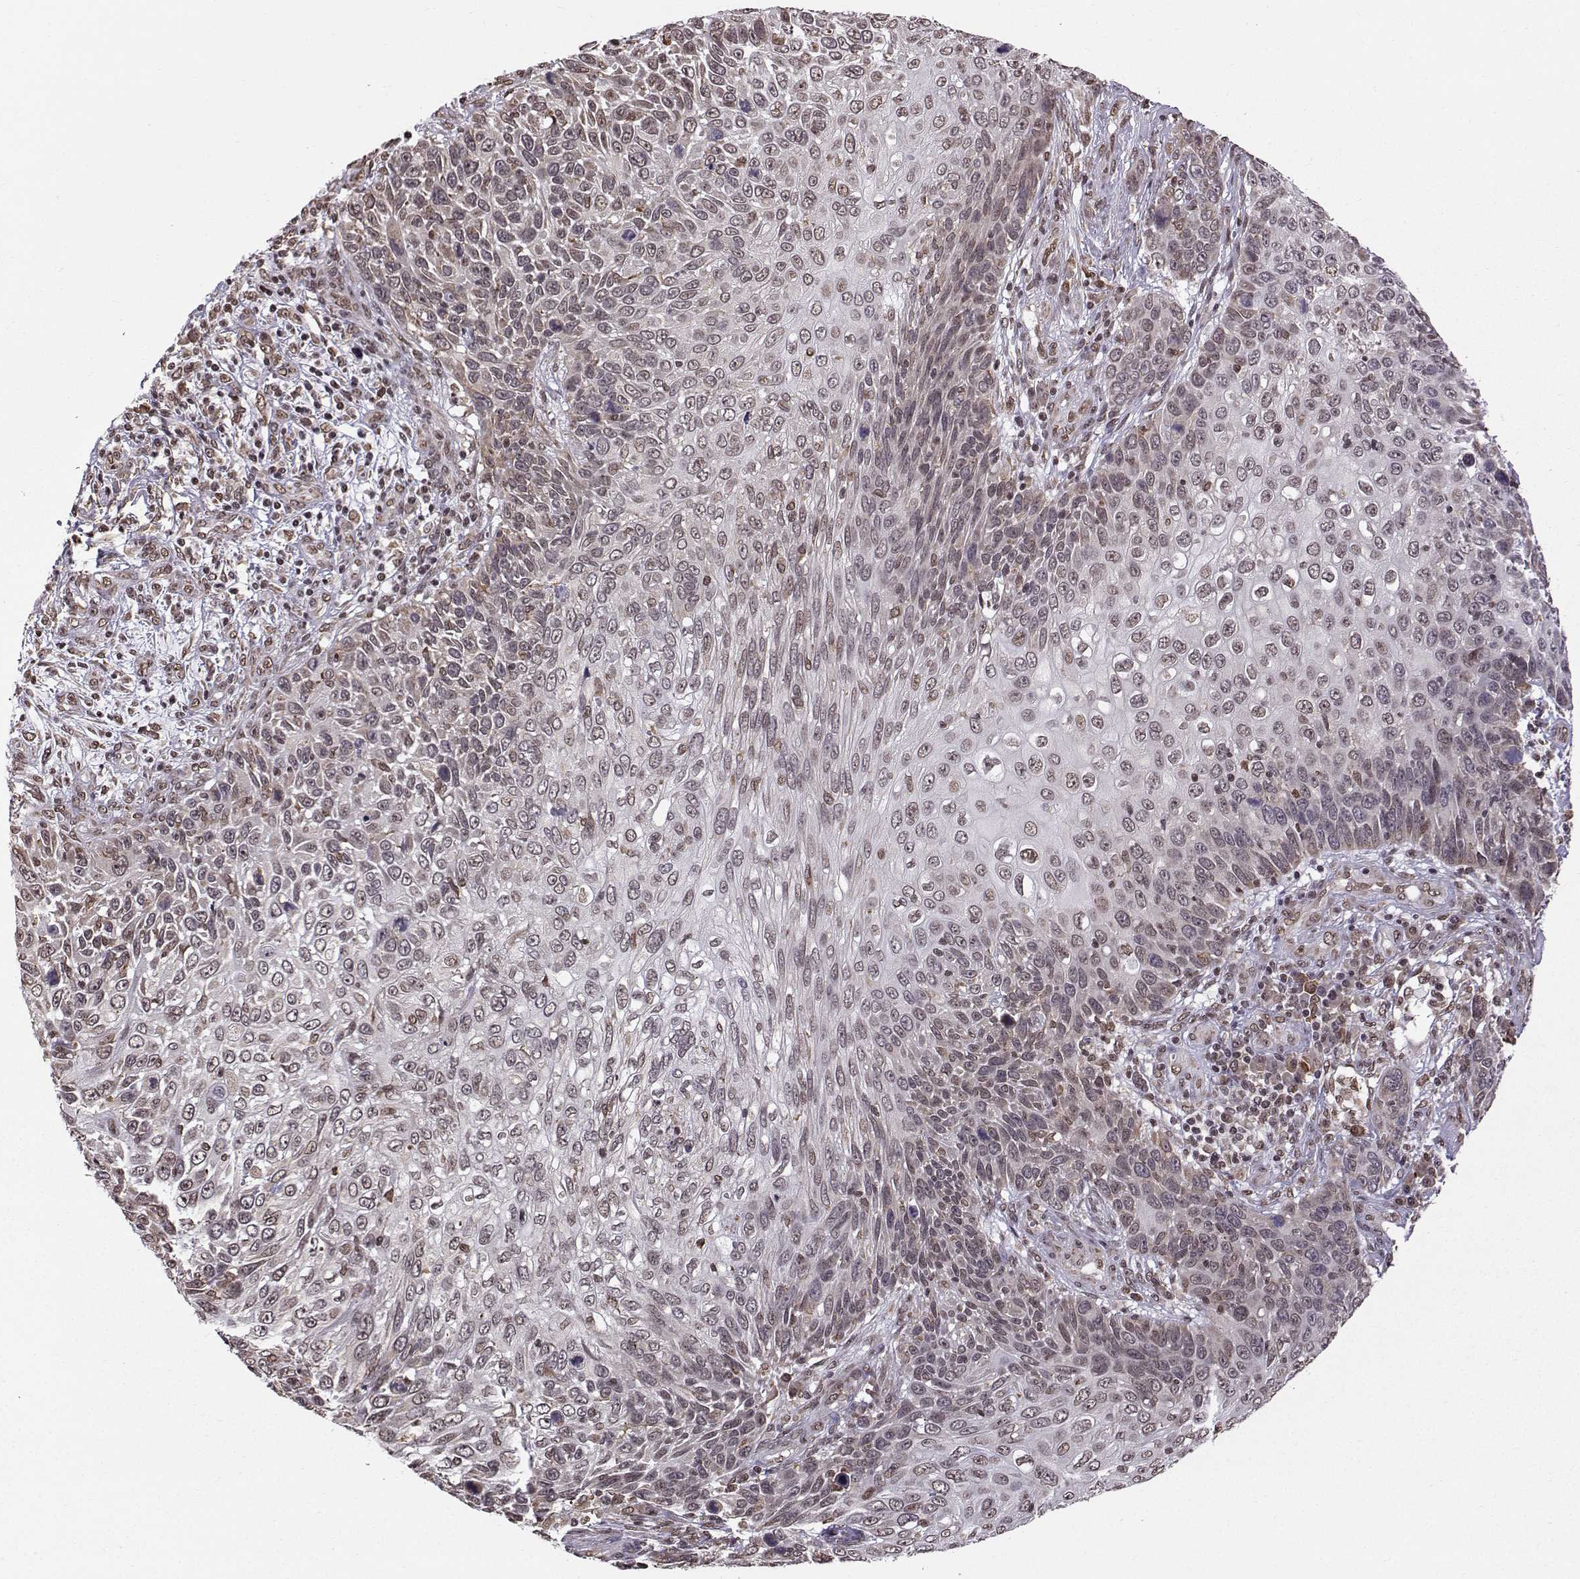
{"staining": {"intensity": "negative", "quantity": "none", "location": "none"}, "tissue": "skin cancer", "cell_type": "Tumor cells", "image_type": "cancer", "snomed": [{"axis": "morphology", "description": "Squamous cell carcinoma, NOS"}, {"axis": "topography", "description": "Skin"}], "caption": "IHC of human skin cancer (squamous cell carcinoma) exhibits no staining in tumor cells.", "gene": "EZH1", "patient": {"sex": "male", "age": 92}}